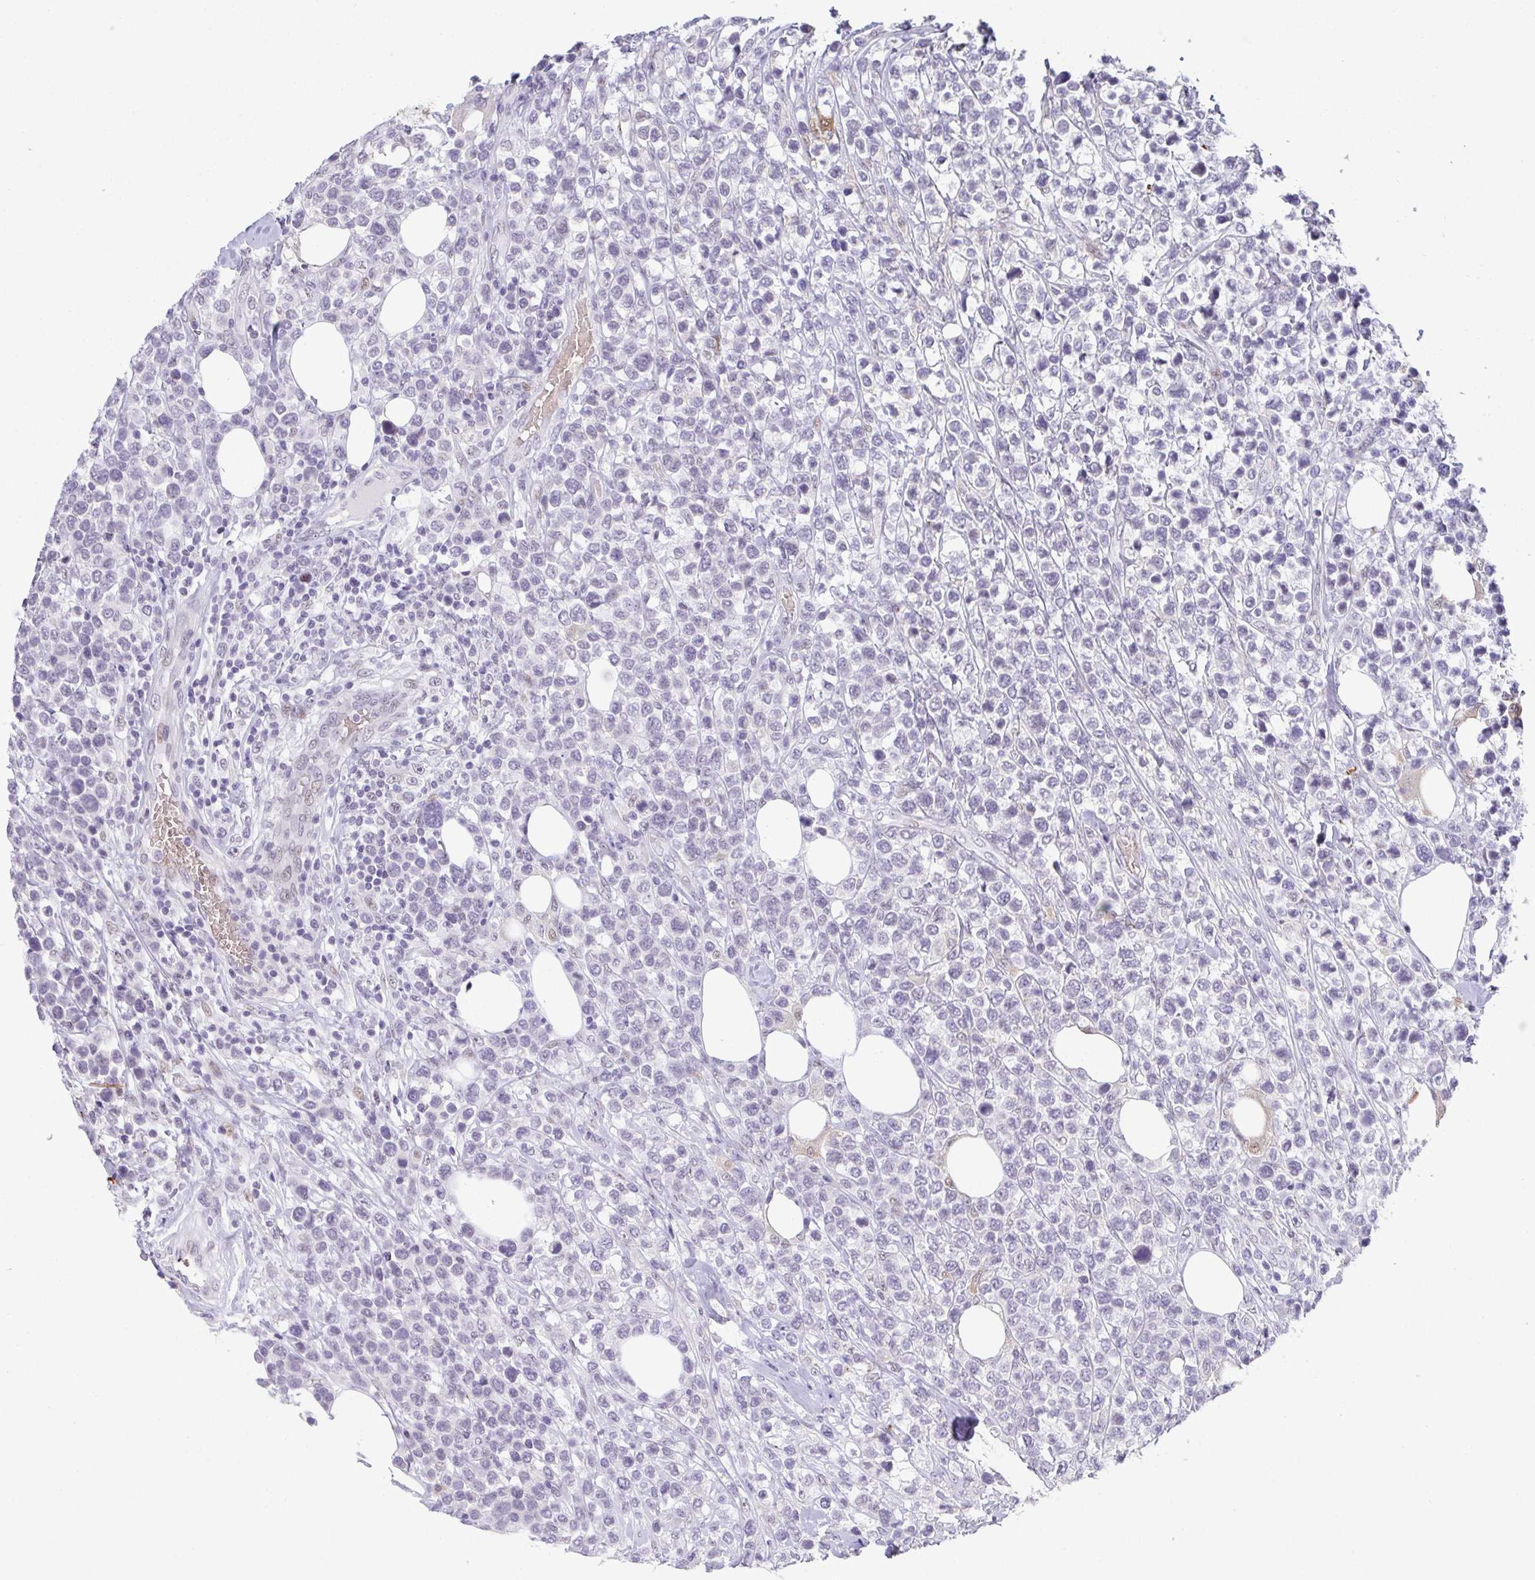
{"staining": {"intensity": "negative", "quantity": "none", "location": "none"}, "tissue": "lymphoma", "cell_type": "Tumor cells", "image_type": "cancer", "snomed": [{"axis": "morphology", "description": "Malignant lymphoma, non-Hodgkin's type, High grade"}, {"axis": "topography", "description": "Soft tissue"}], "caption": "Human lymphoma stained for a protein using IHC shows no staining in tumor cells.", "gene": "TNMD", "patient": {"sex": "female", "age": 56}}